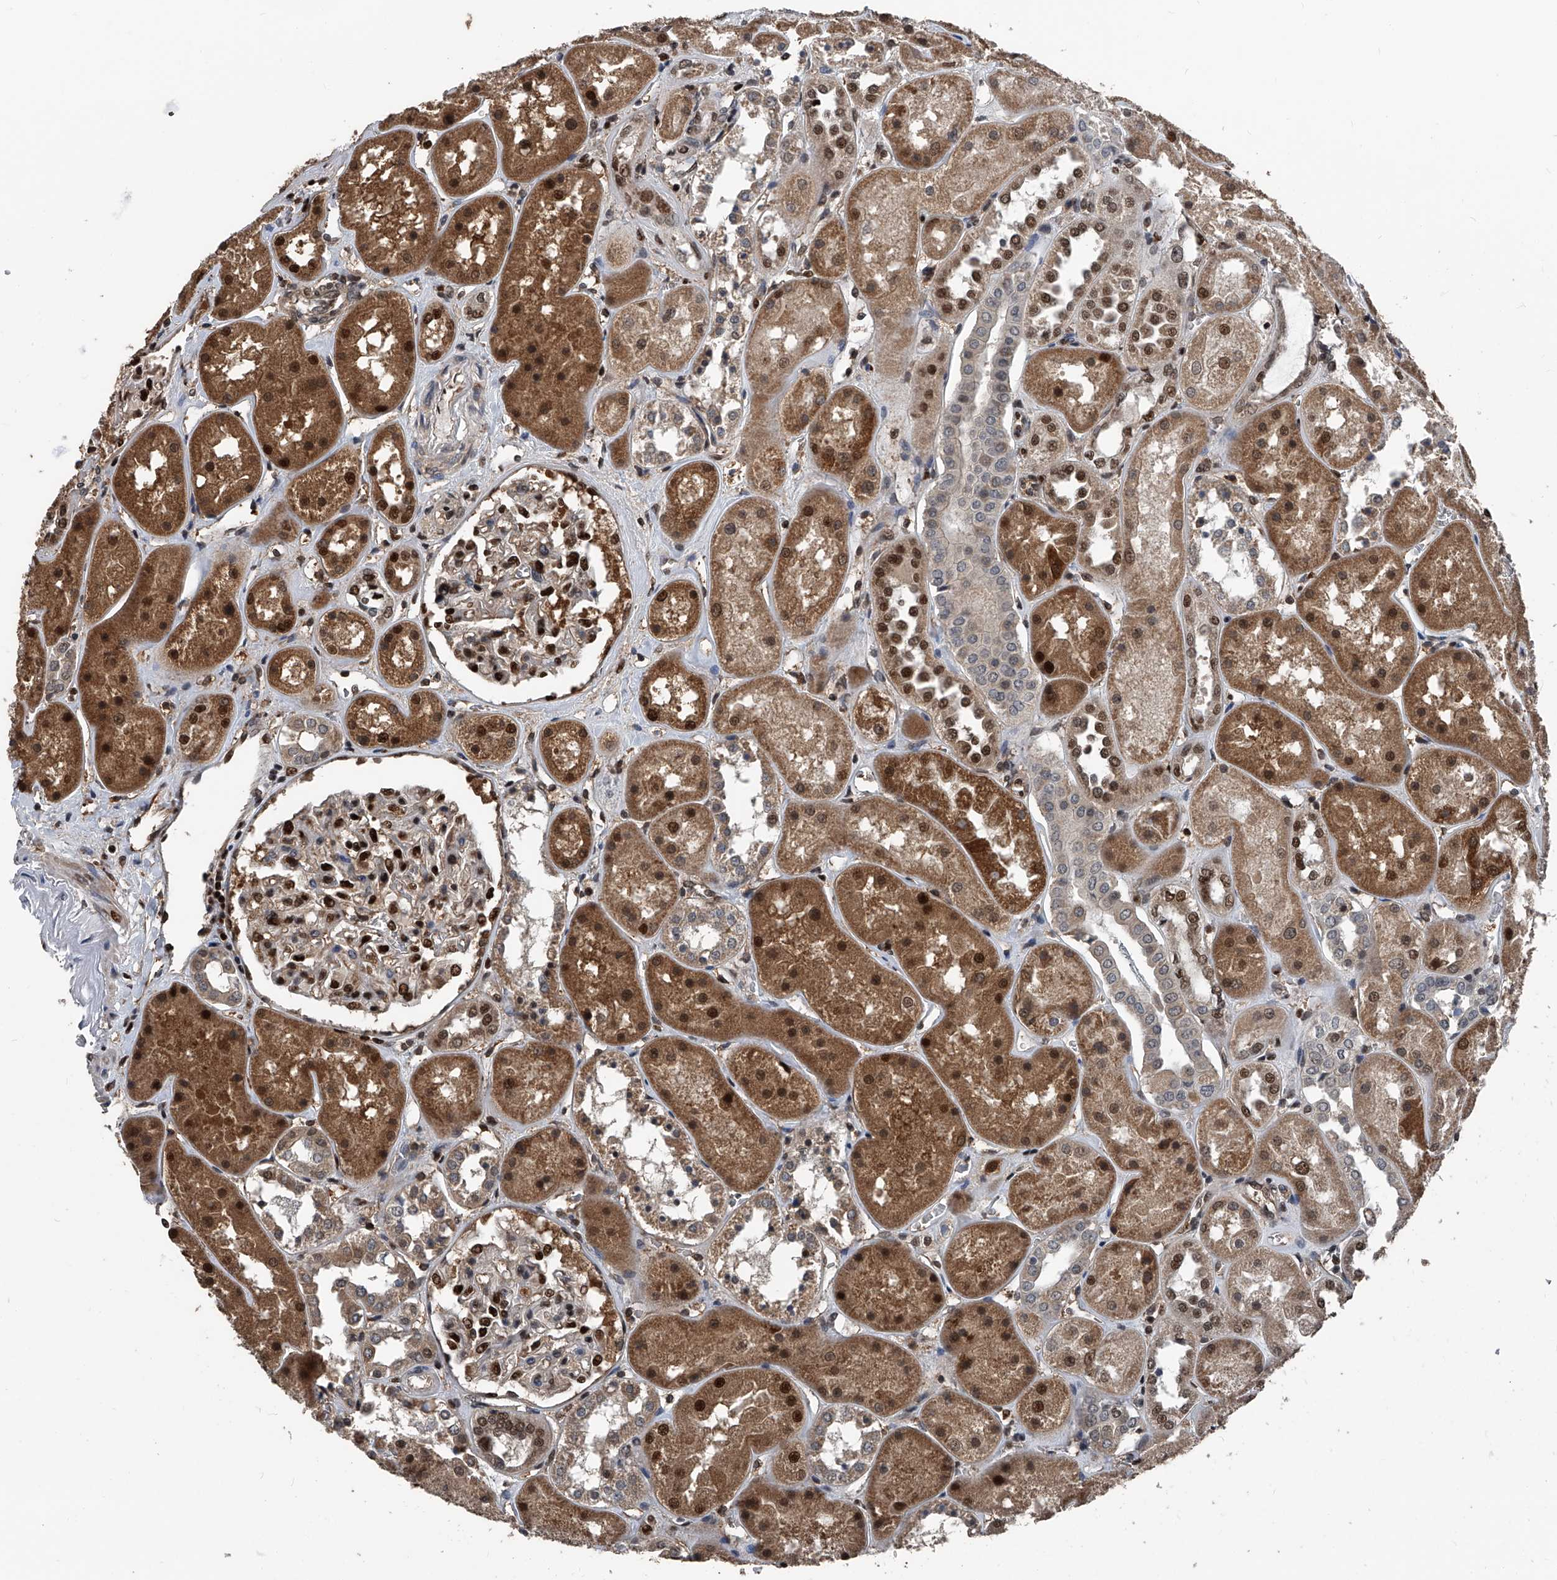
{"staining": {"intensity": "strong", "quantity": "25%-75%", "location": "nuclear"}, "tissue": "kidney", "cell_type": "Cells in glomeruli", "image_type": "normal", "snomed": [{"axis": "morphology", "description": "Normal tissue, NOS"}, {"axis": "topography", "description": "Kidney"}], "caption": "A high-resolution micrograph shows immunohistochemistry staining of normal kidney, which exhibits strong nuclear staining in approximately 25%-75% of cells in glomeruli.", "gene": "FKBP5", "patient": {"sex": "male", "age": 70}}